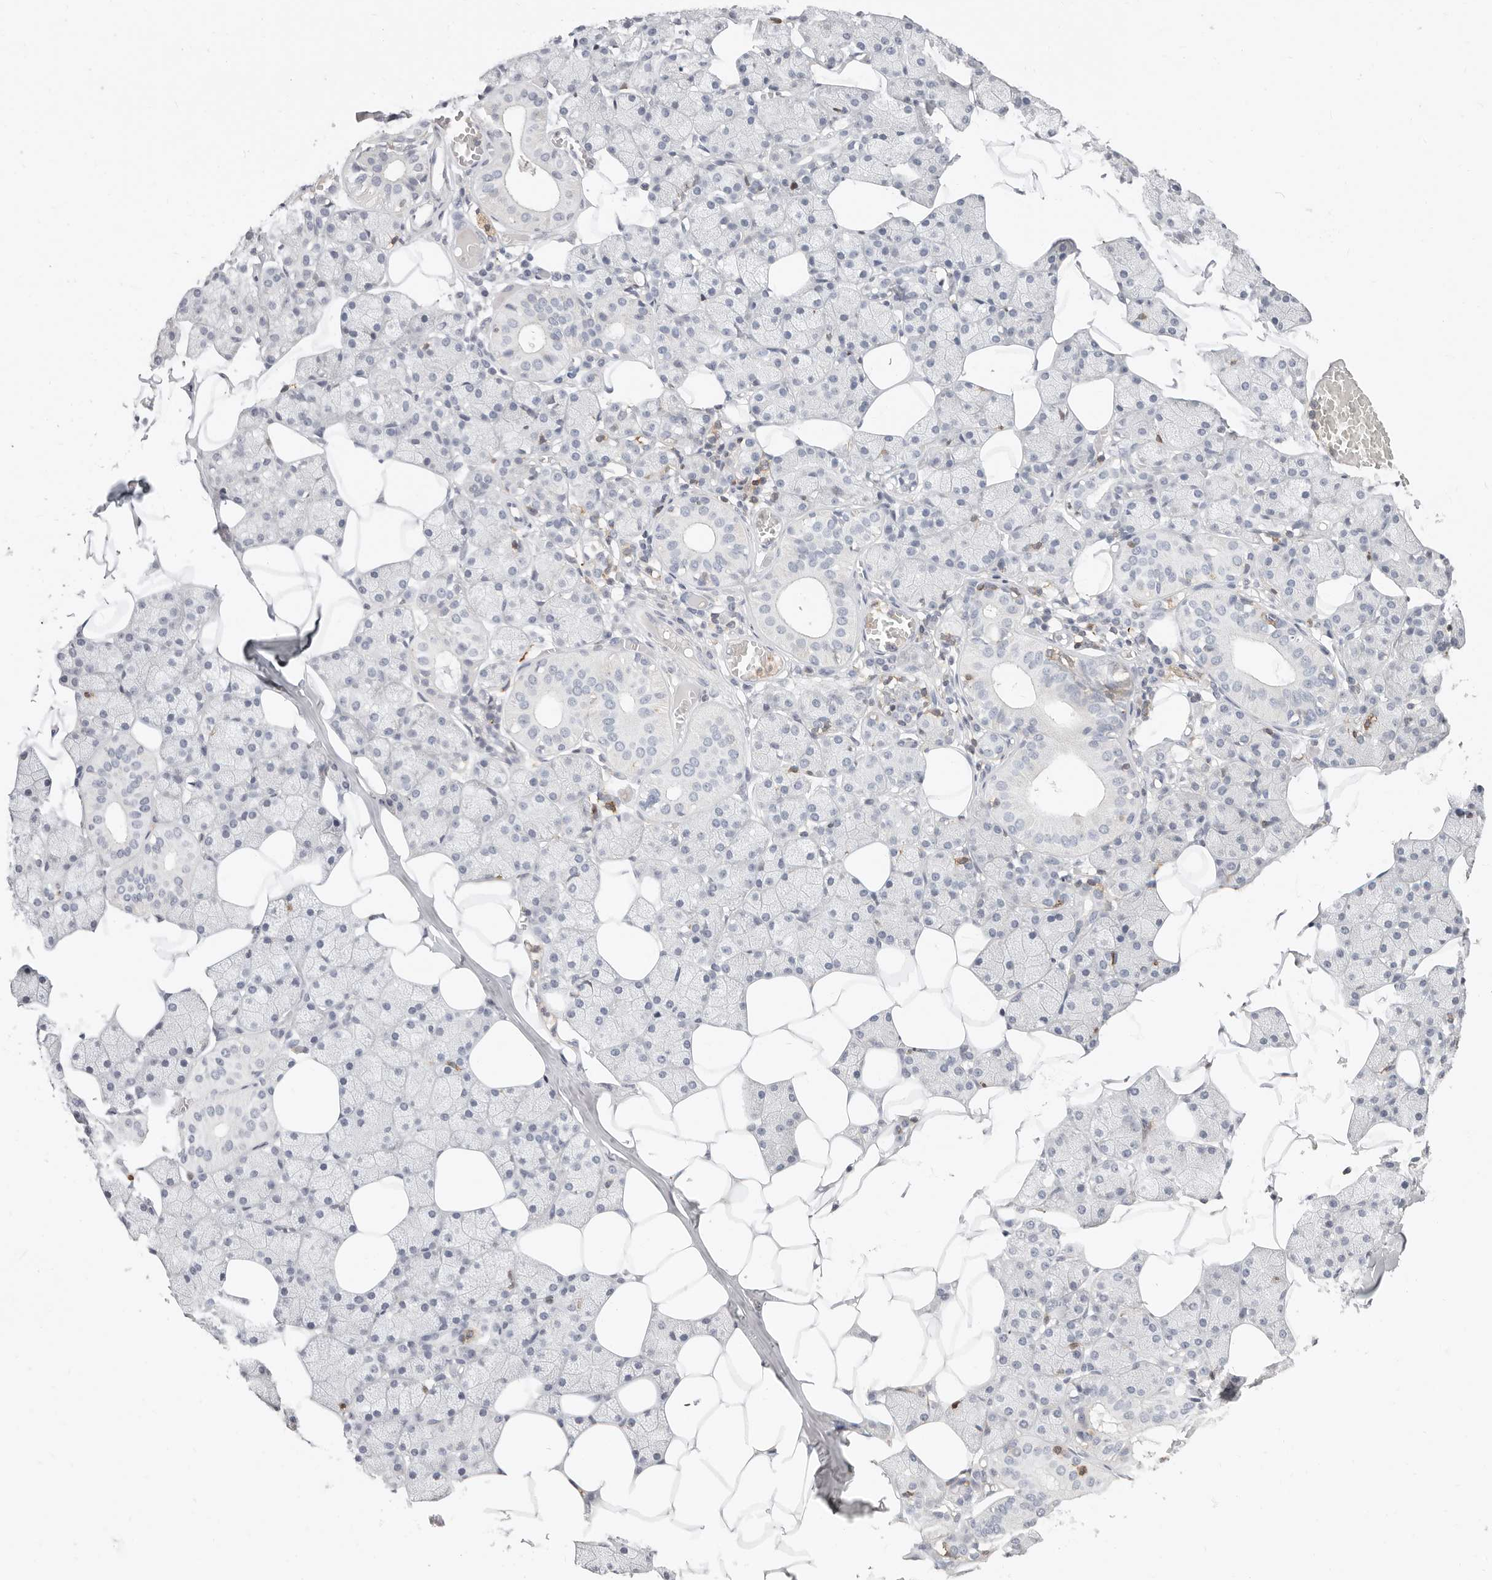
{"staining": {"intensity": "negative", "quantity": "none", "location": "none"}, "tissue": "salivary gland", "cell_type": "Glandular cells", "image_type": "normal", "snomed": [{"axis": "morphology", "description": "Normal tissue, NOS"}, {"axis": "topography", "description": "Salivary gland"}], "caption": "An immunohistochemistry (IHC) histopathology image of benign salivary gland is shown. There is no staining in glandular cells of salivary gland. Nuclei are stained in blue.", "gene": "TMEM63B", "patient": {"sex": "female", "age": 33}}